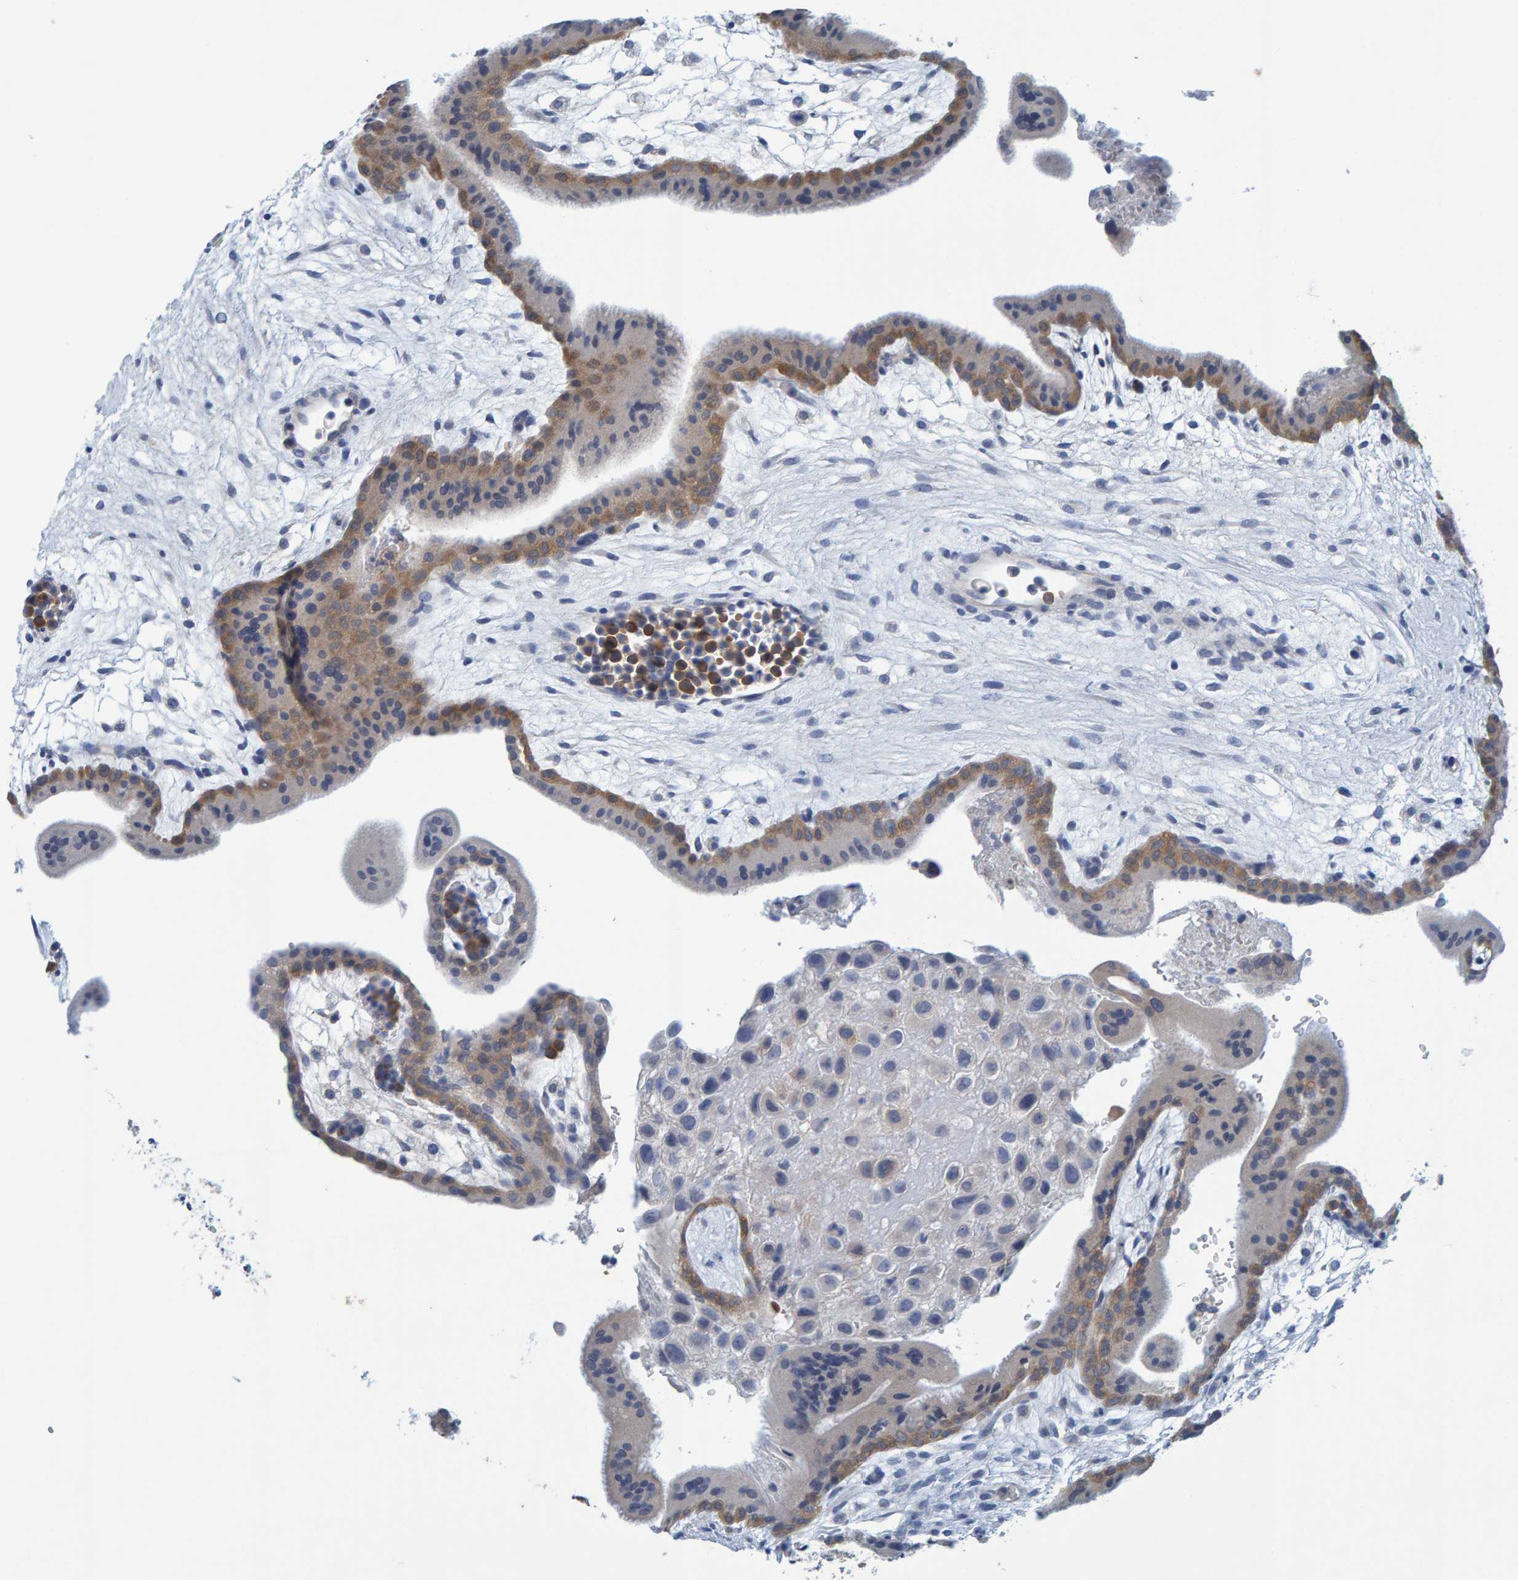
{"staining": {"intensity": "negative", "quantity": "none", "location": "none"}, "tissue": "placenta", "cell_type": "Decidual cells", "image_type": "normal", "snomed": [{"axis": "morphology", "description": "Normal tissue, NOS"}, {"axis": "topography", "description": "Placenta"}], "caption": "Immunohistochemistry (IHC) photomicrograph of benign placenta: human placenta stained with DAB (3,3'-diaminobenzidine) demonstrates no significant protein staining in decidual cells. Nuclei are stained in blue.", "gene": "ALAD", "patient": {"sex": "female", "age": 35}}